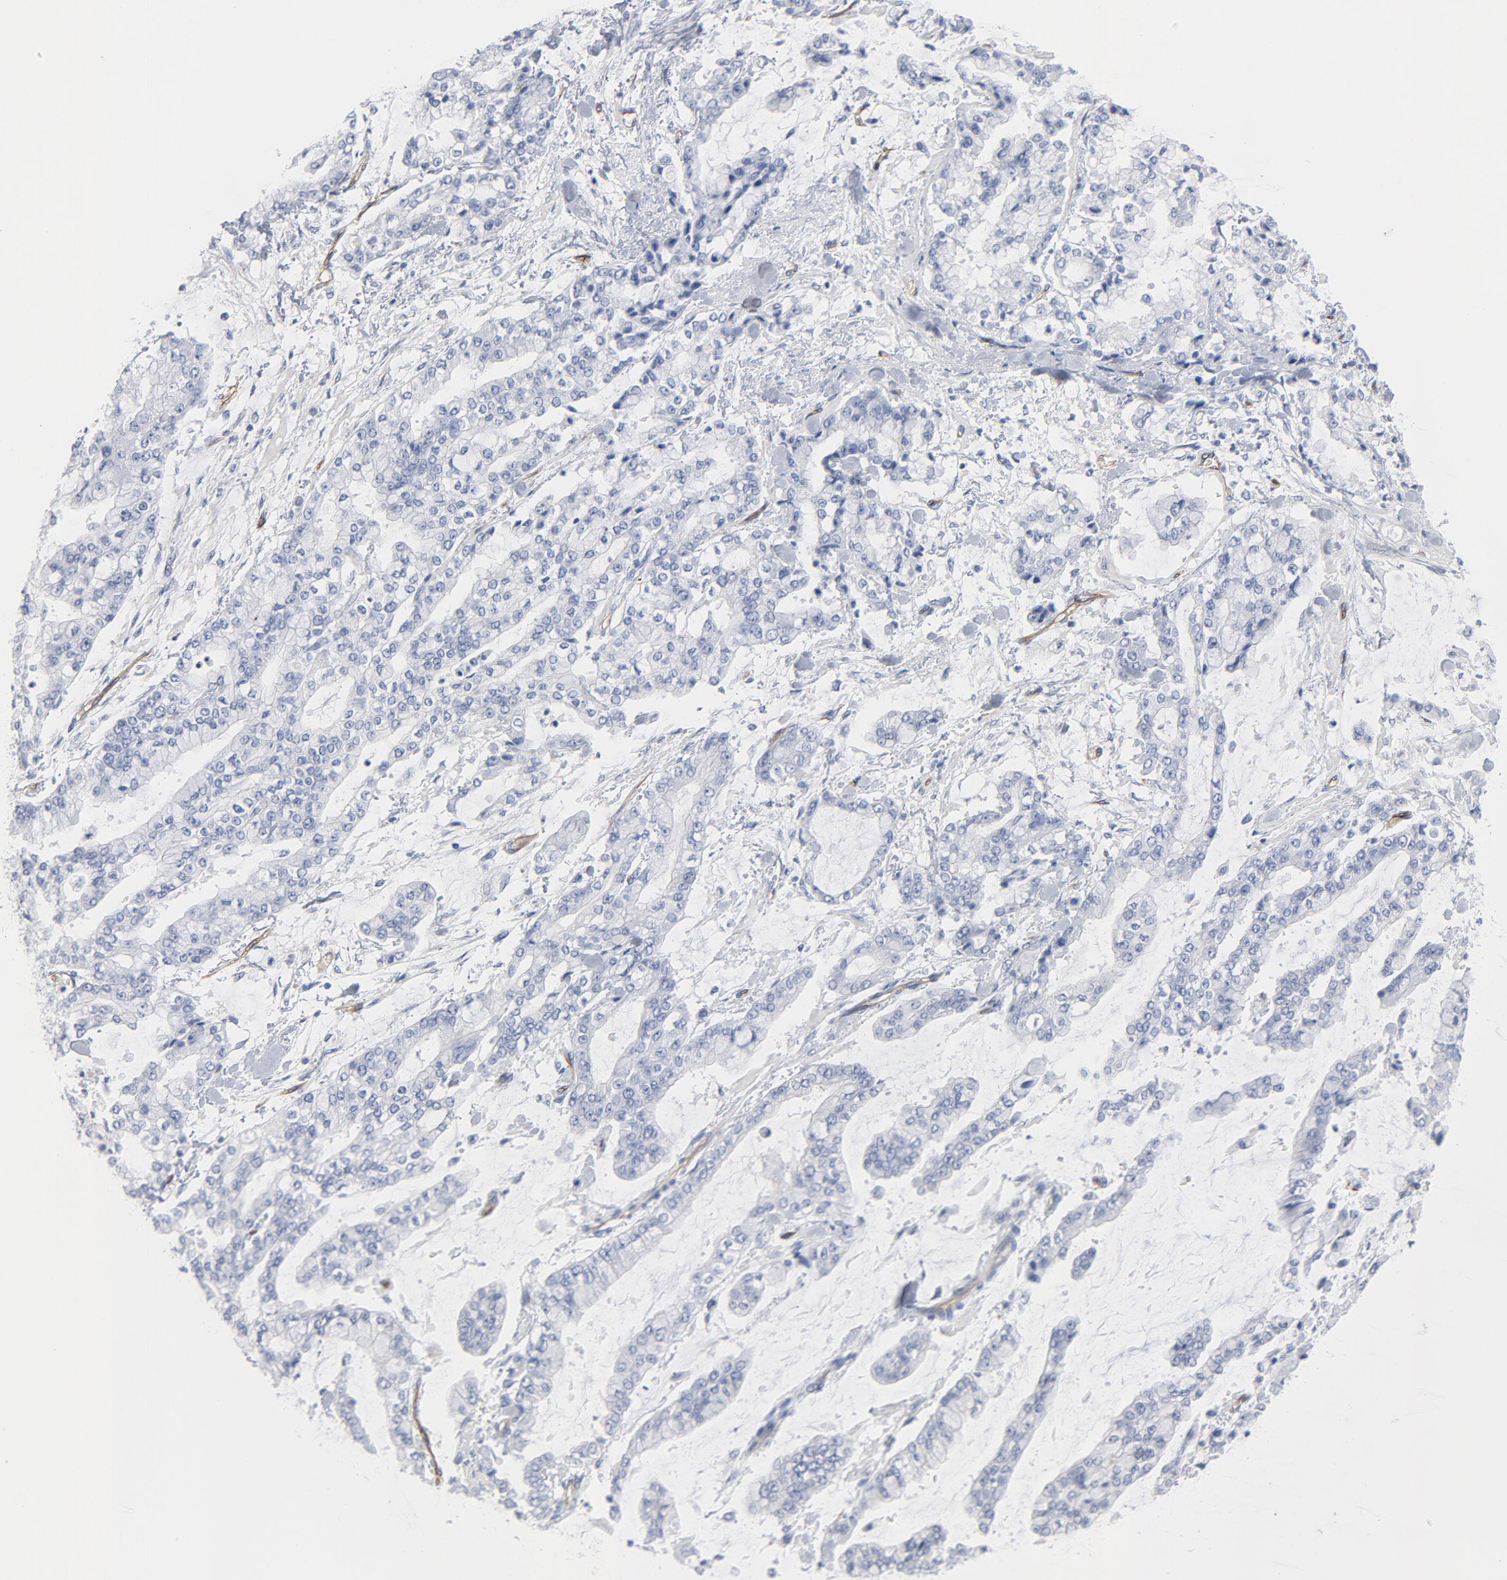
{"staining": {"intensity": "negative", "quantity": "none", "location": "none"}, "tissue": "stomach cancer", "cell_type": "Tumor cells", "image_type": "cancer", "snomed": [{"axis": "morphology", "description": "Normal tissue, NOS"}, {"axis": "morphology", "description": "Adenocarcinoma, NOS"}, {"axis": "topography", "description": "Stomach, upper"}, {"axis": "topography", "description": "Stomach"}], "caption": "The image reveals no significant staining in tumor cells of stomach adenocarcinoma. The staining is performed using DAB brown chromogen with nuclei counter-stained in using hematoxylin.", "gene": "SHANK3", "patient": {"sex": "male", "age": 76}}